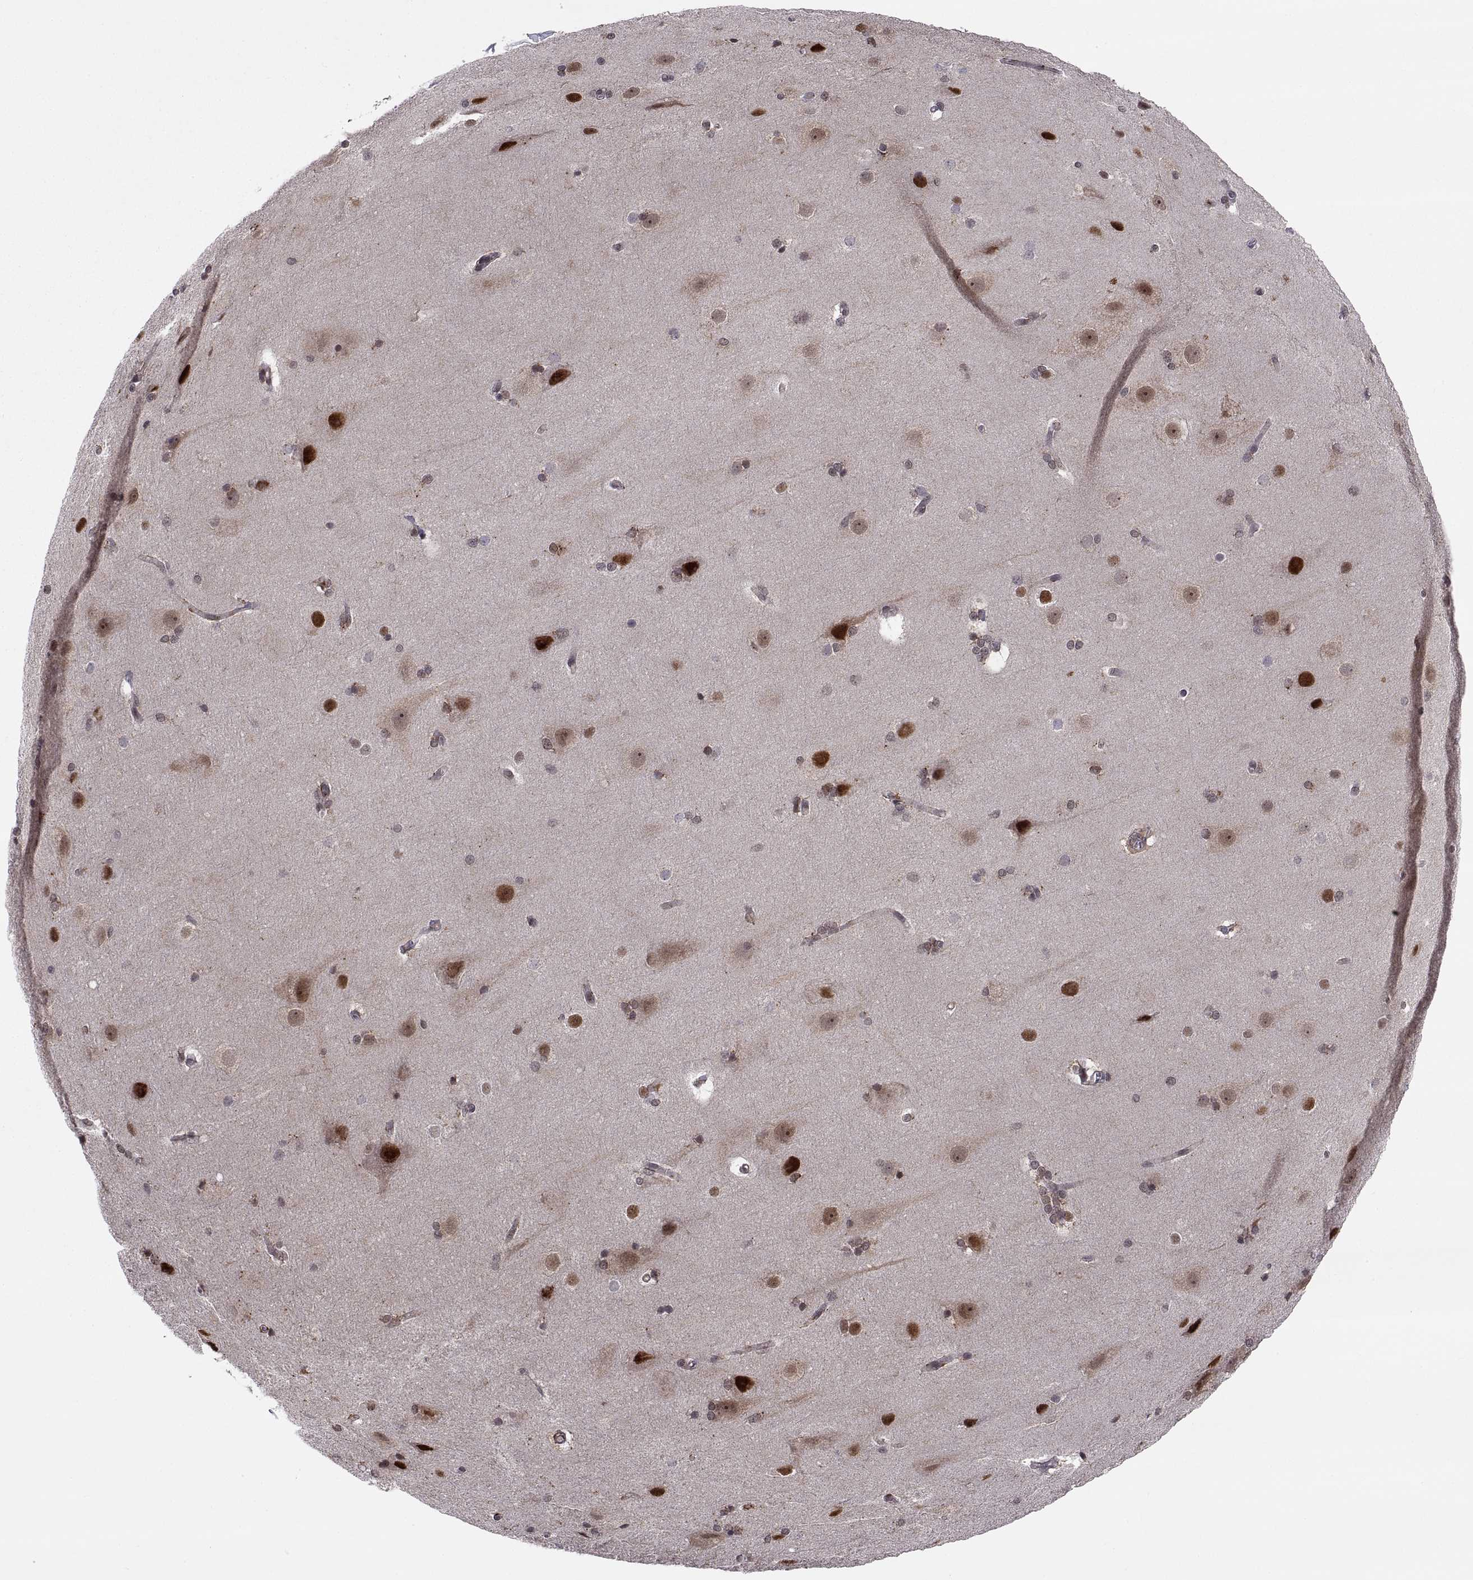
{"staining": {"intensity": "weak", "quantity": "25%-75%", "location": "cytoplasmic/membranous"}, "tissue": "hippocampus", "cell_type": "Glial cells", "image_type": "normal", "snomed": [{"axis": "morphology", "description": "Normal tissue, NOS"}, {"axis": "topography", "description": "Cerebral cortex"}, {"axis": "topography", "description": "Hippocampus"}], "caption": "DAB (3,3'-diaminobenzidine) immunohistochemical staining of normal hippocampus reveals weak cytoplasmic/membranous protein expression in about 25%-75% of glial cells.", "gene": "PSMC2", "patient": {"sex": "female", "age": 19}}